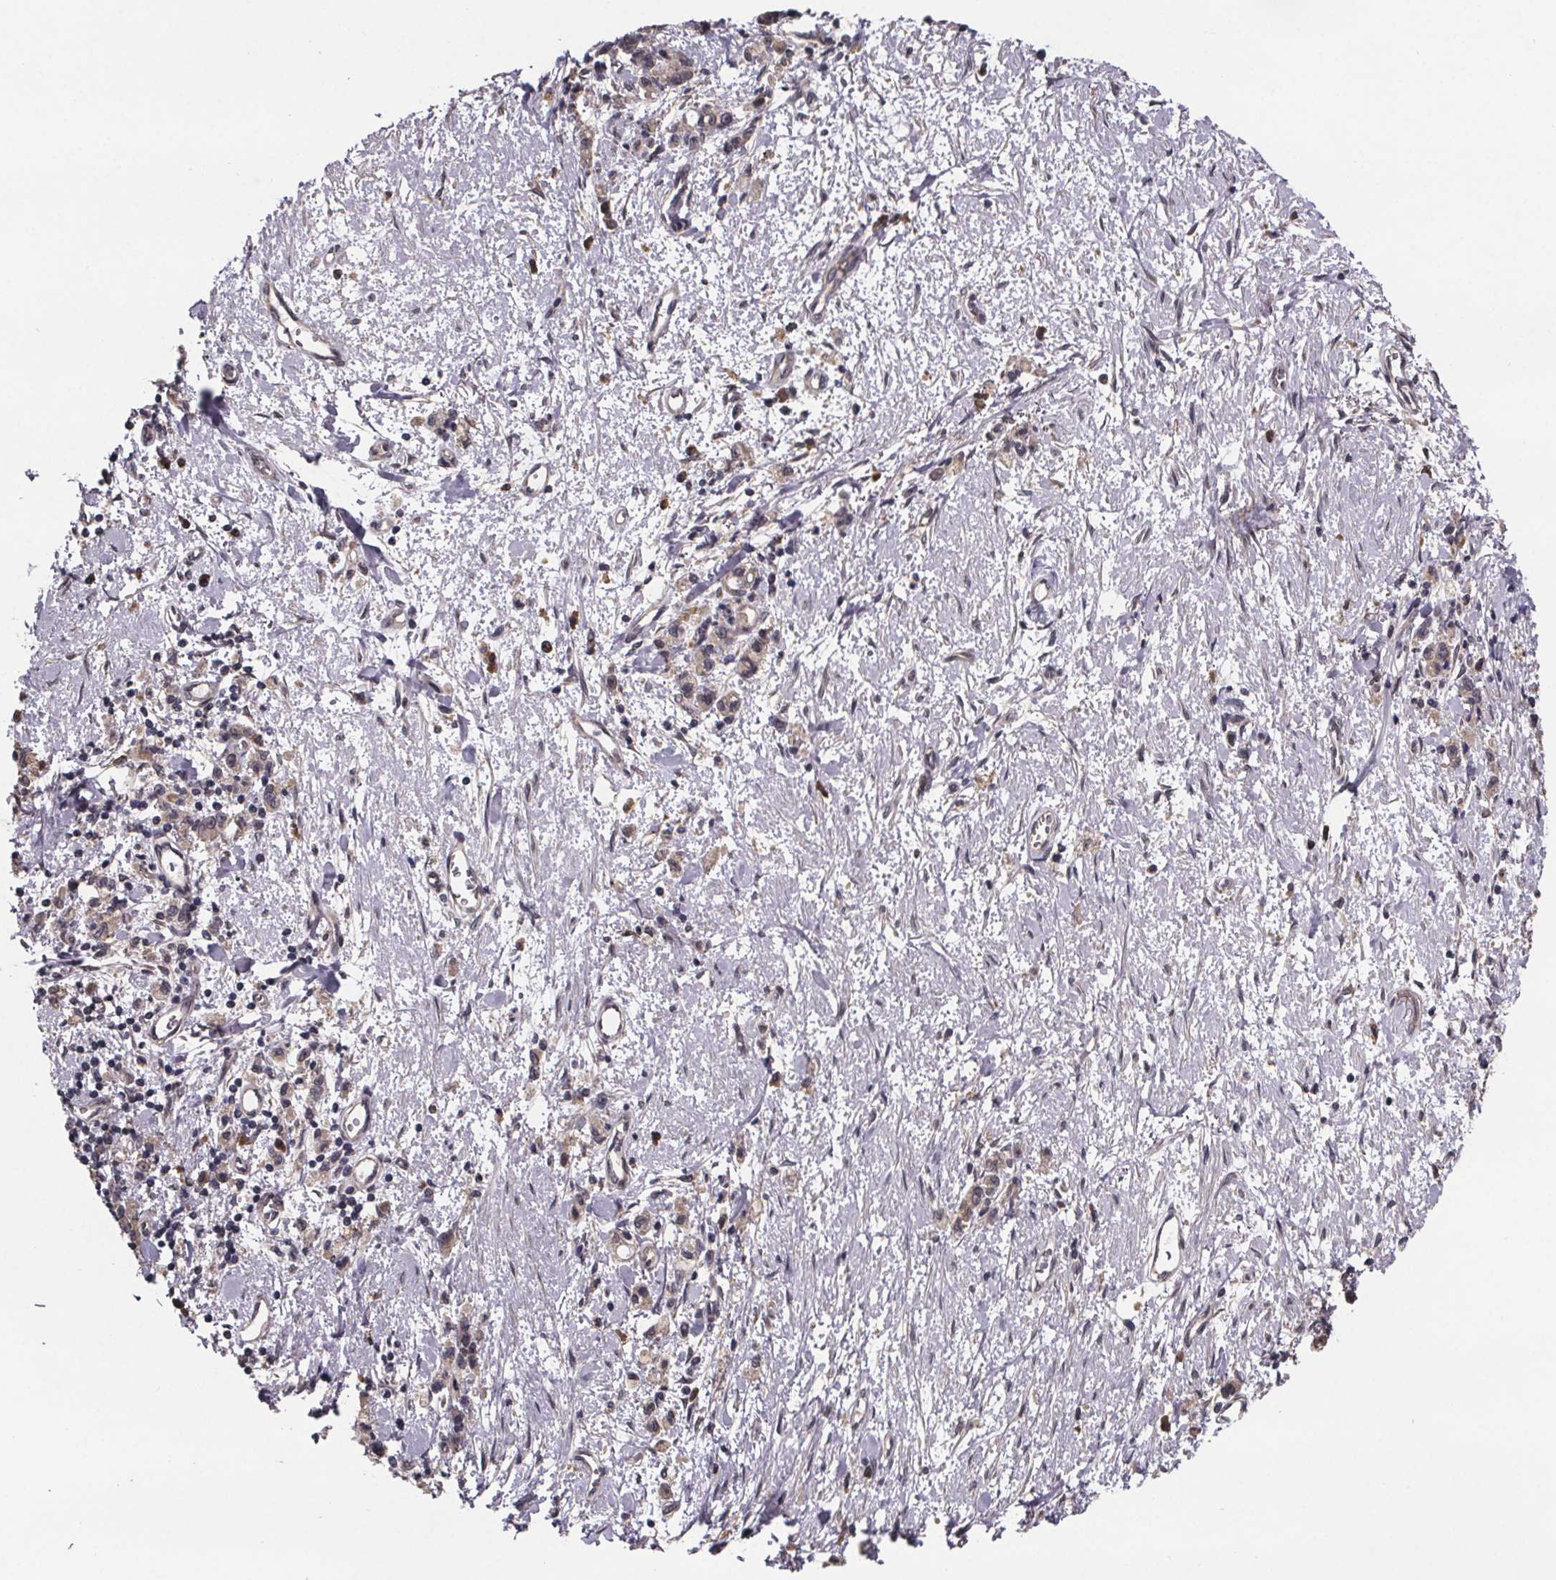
{"staining": {"intensity": "weak", "quantity": ">75%", "location": "cytoplasmic/membranous"}, "tissue": "stomach cancer", "cell_type": "Tumor cells", "image_type": "cancer", "snomed": [{"axis": "morphology", "description": "Adenocarcinoma, NOS"}, {"axis": "topography", "description": "Stomach"}], "caption": "About >75% of tumor cells in adenocarcinoma (stomach) exhibit weak cytoplasmic/membranous protein positivity as visualized by brown immunohistochemical staining.", "gene": "SAT1", "patient": {"sex": "male", "age": 77}}